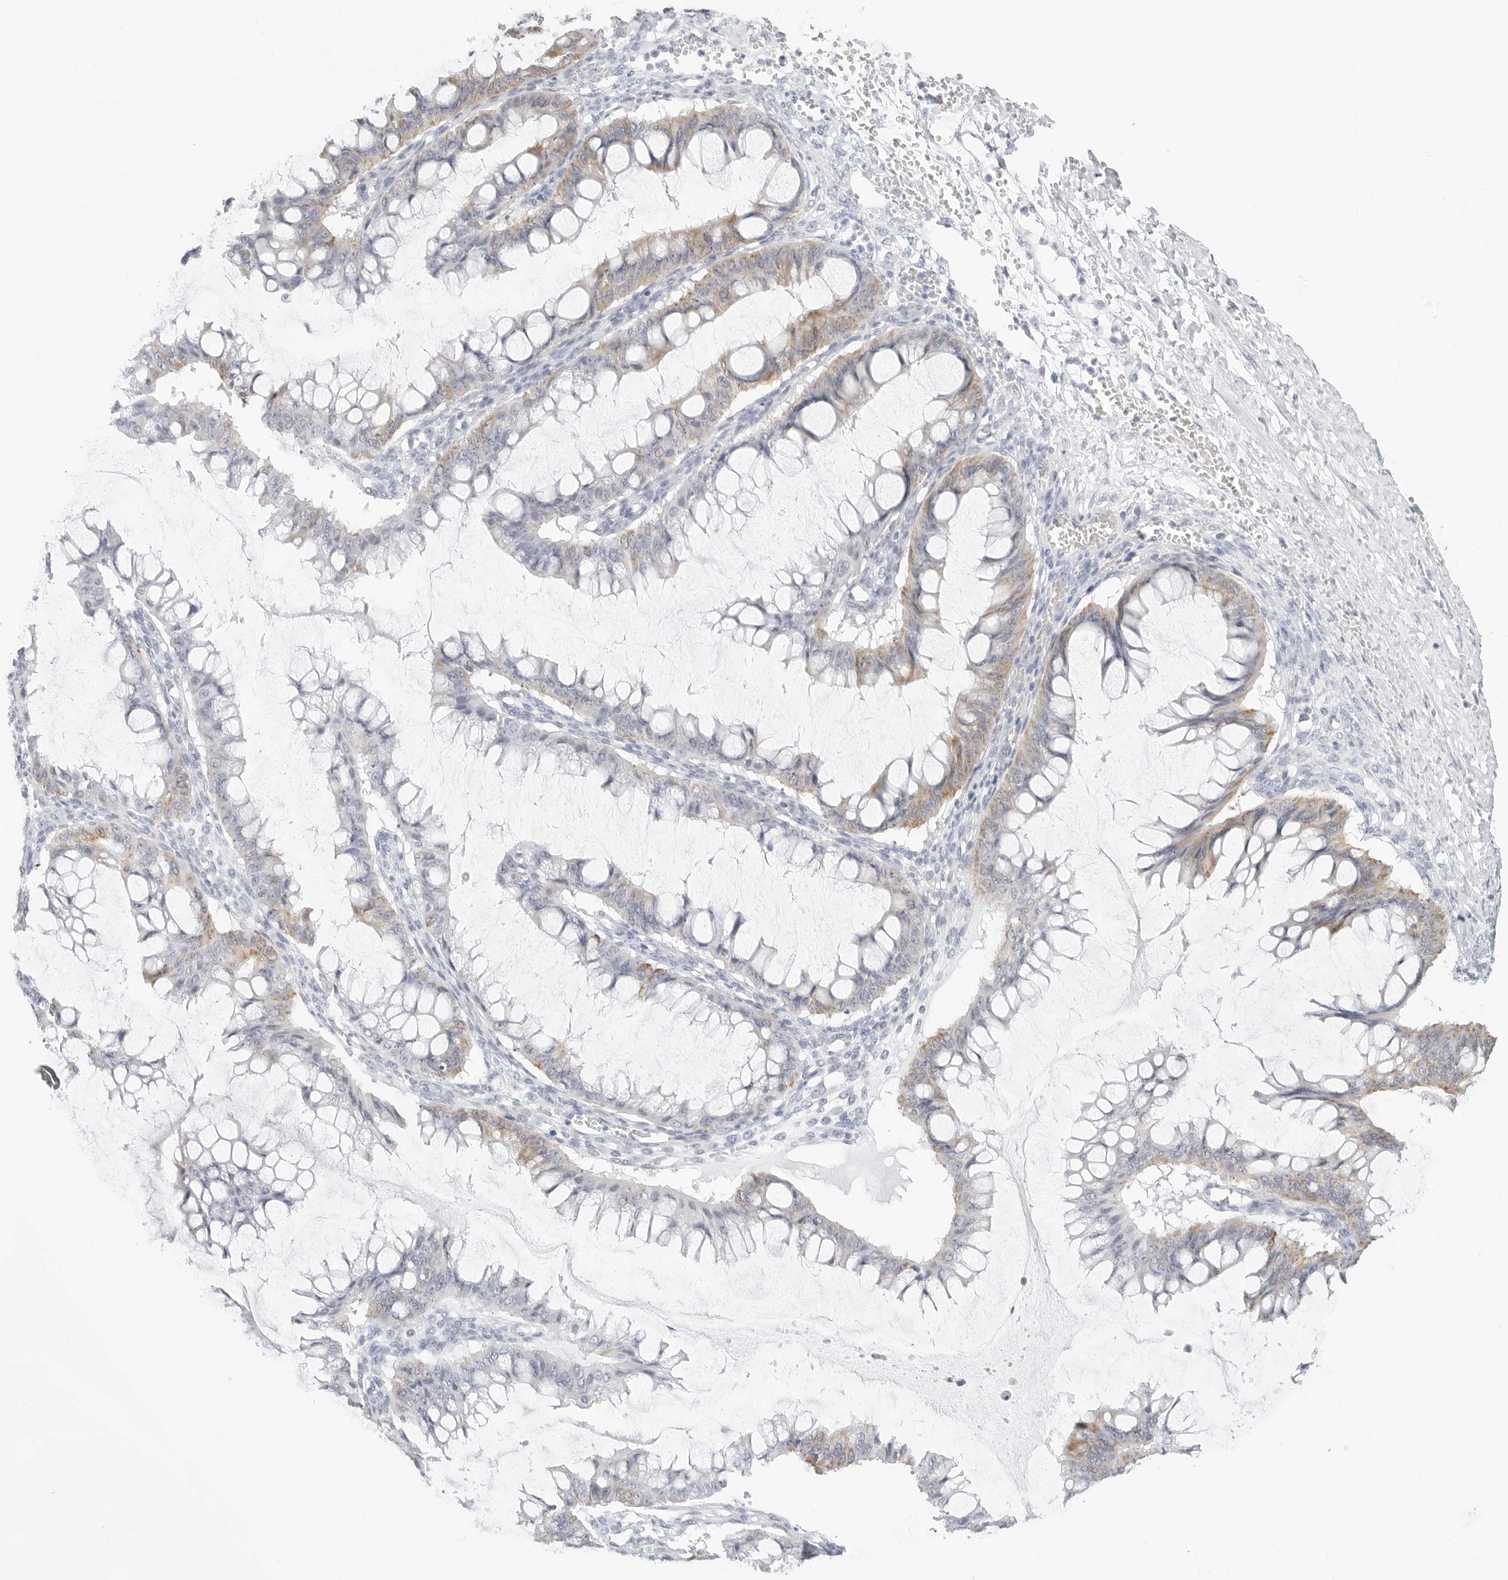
{"staining": {"intensity": "weak", "quantity": "25%-75%", "location": "cytoplasmic/membranous"}, "tissue": "ovarian cancer", "cell_type": "Tumor cells", "image_type": "cancer", "snomed": [{"axis": "morphology", "description": "Cystadenocarcinoma, mucinous, NOS"}, {"axis": "topography", "description": "Ovary"}], "caption": "Immunohistochemistry (IHC) (DAB) staining of mucinous cystadenocarcinoma (ovarian) displays weak cytoplasmic/membranous protein positivity in about 25%-75% of tumor cells. (DAB (3,3'-diaminobenzidine) IHC with brightfield microscopy, high magnification).", "gene": "HMGCS2", "patient": {"sex": "female", "age": 73}}